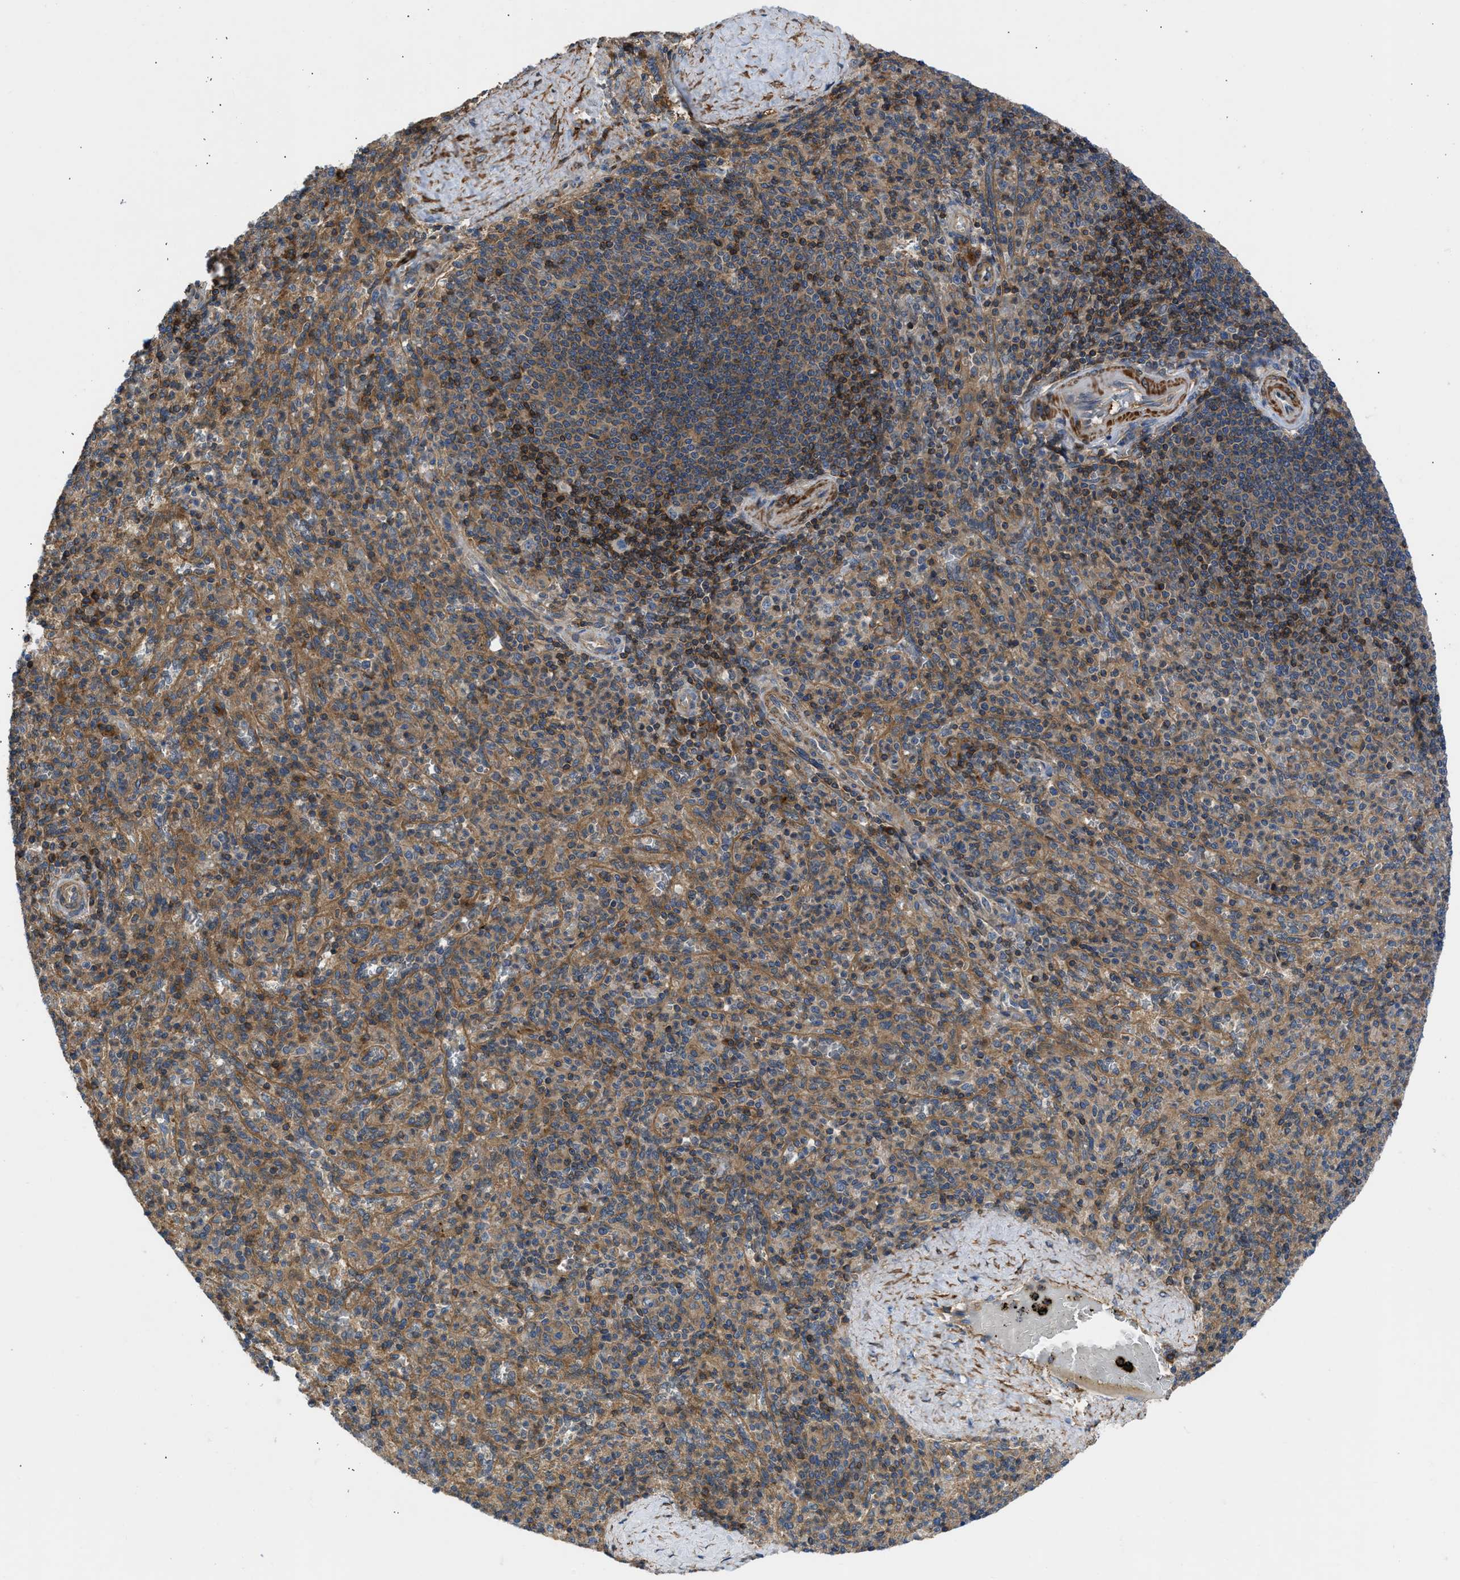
{"staining": {"intensity": "moderate", "quantity": ">75%", "location": "cytoplasmic/membranous"}, "tissue": "spleen", "cell_type": "Cells in red pulp", "image_type": "normal", "snomed": [{"axis": "morphology", "description": "Normal tissue, NOS"}, {"axis": "topography", "description": "Spleen"}], "caption": "A high-resolution photomicrograph shows immunohistochemistry staining of normal spleen, which reveals moderate cytoplasmic/membranous staining in about >75% of cells in red pulp.", "gene": "CHKB", "patient": {"sex": "male", "age": 36}}